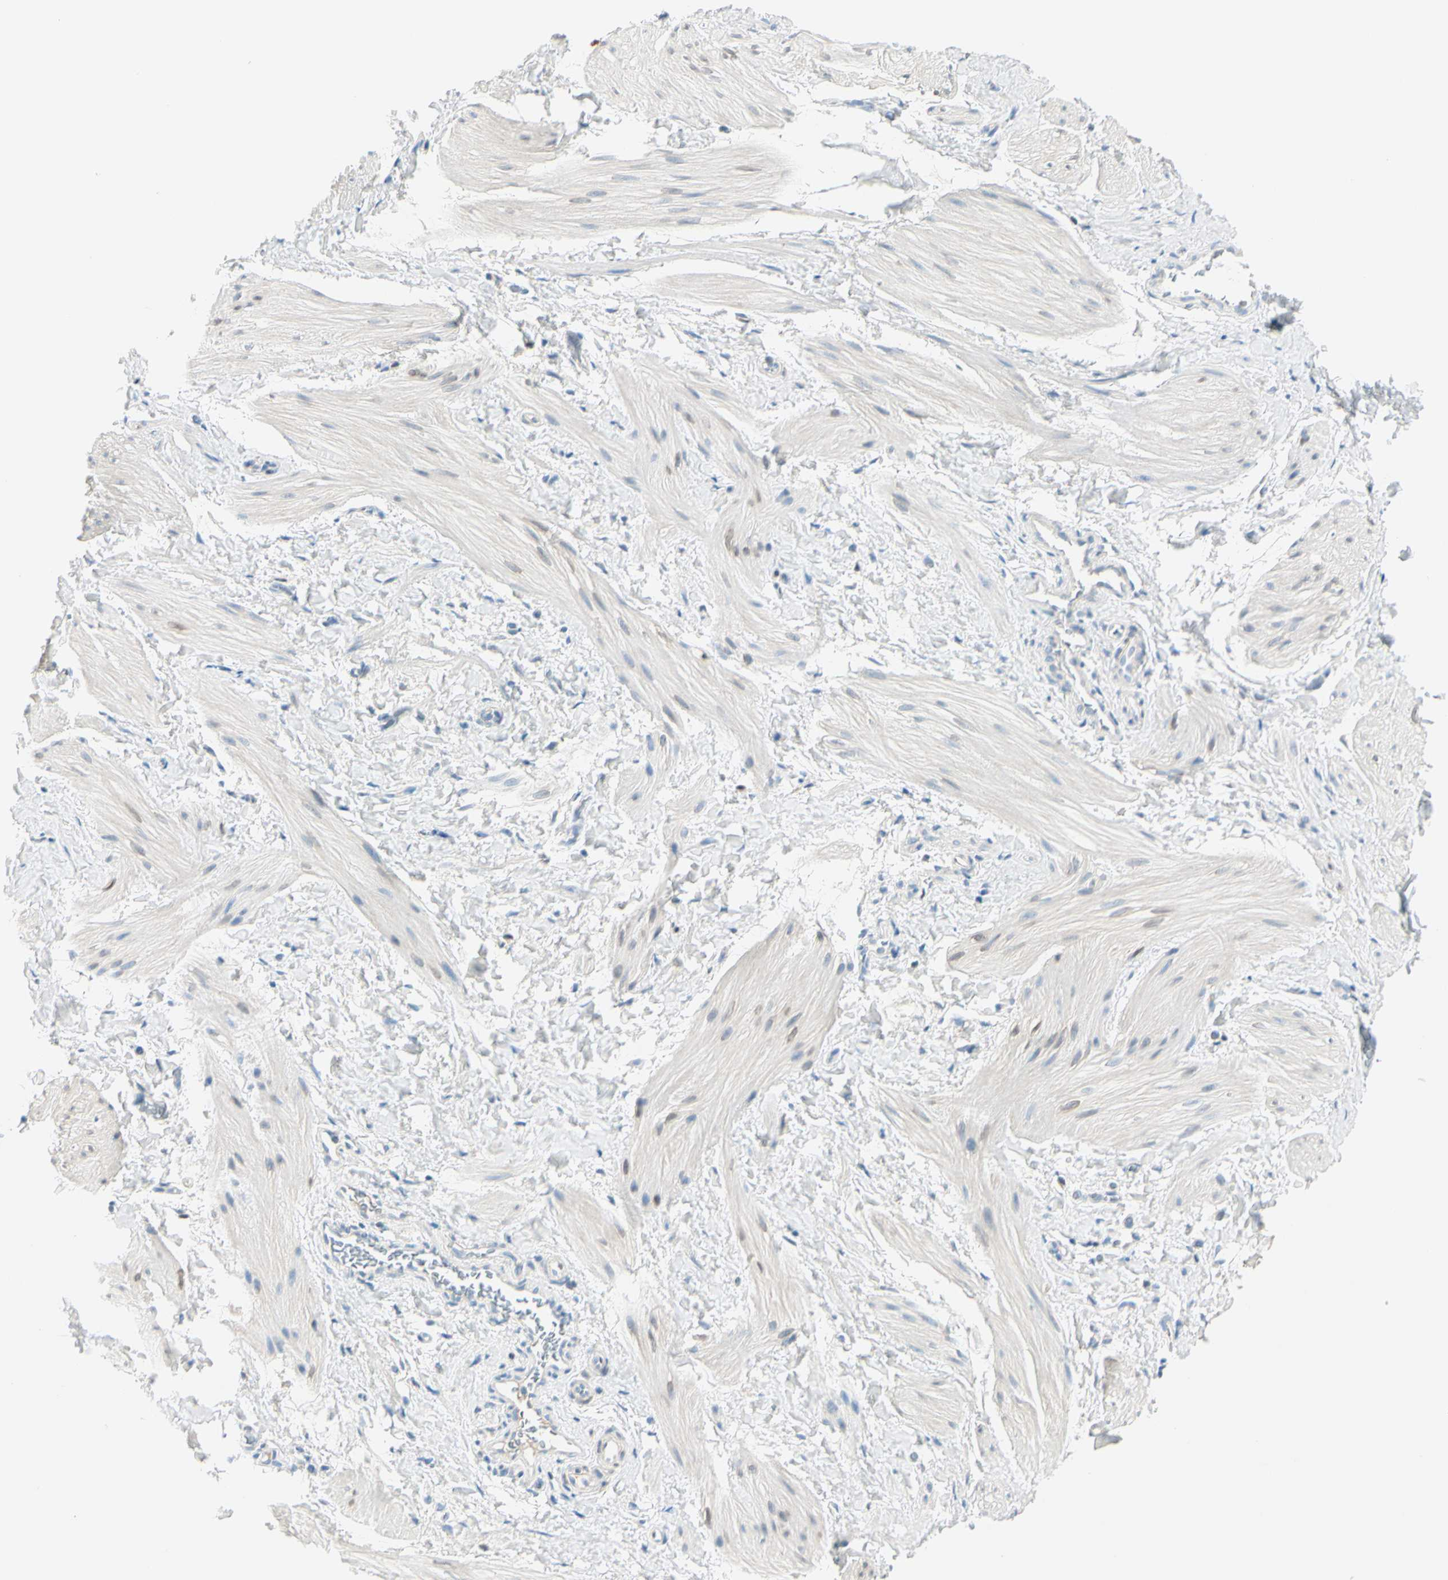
{"staining": {"intensity": "negative", "quantity": "none", "location": "none"}, "tissue": "smooth muscle", "cell_type": "Smooth muscle cells", "image_type": "normal", "snomed": [{"axis": "morphology", "description": "Normal tissue, NOS"}, {"axis": "topography", "description": "Smooth muscle"}], "caption": "The immunohistochemistry image has no significant positivity in smooth muscle cells of smooth muscle.", "gene": "PEBP1", "patient": {"sex": "male", "age": 16}}